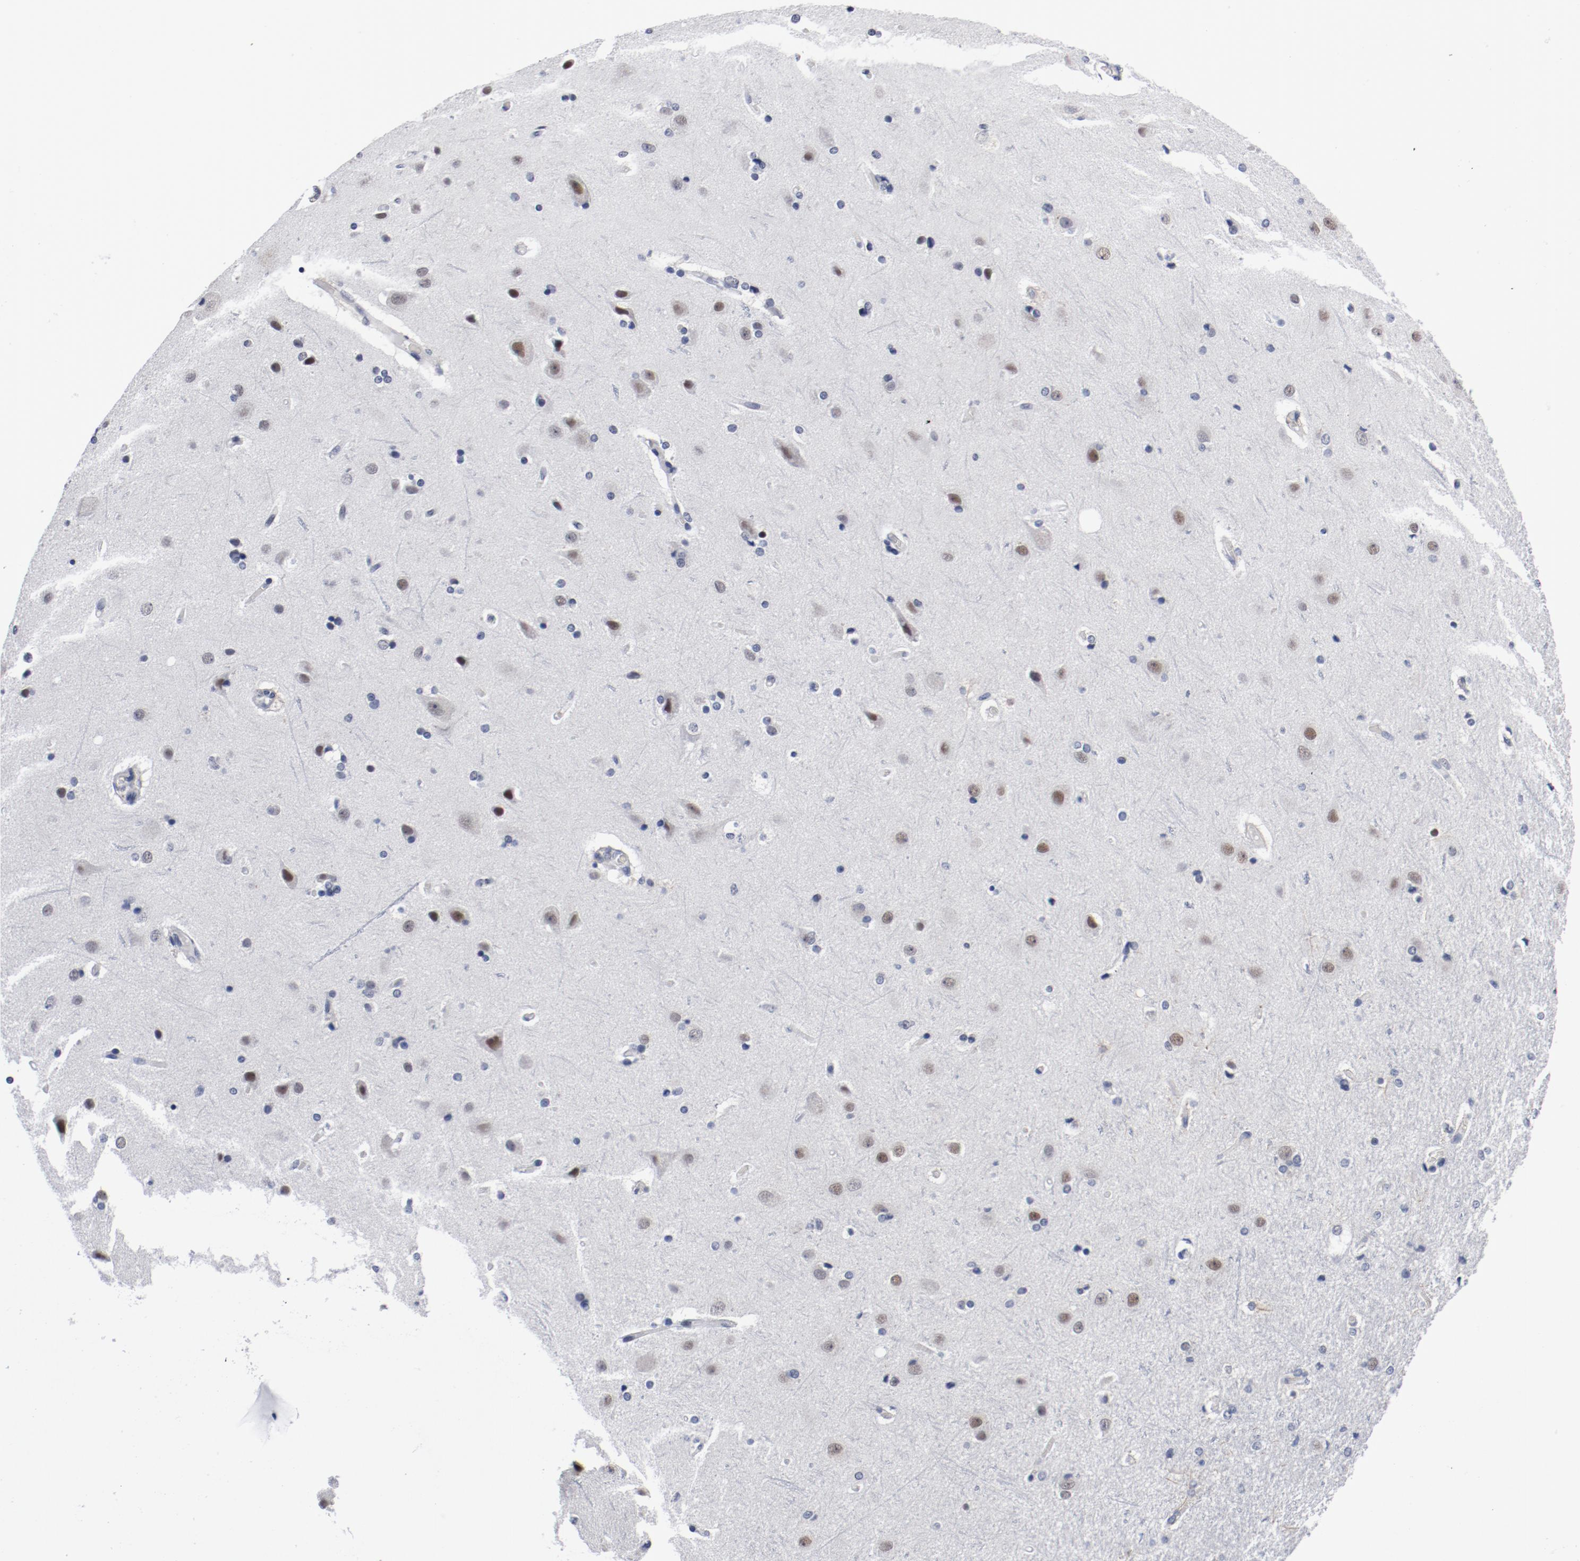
{"staining": {"intensity": "negative", "quantity": "none", "location": "none"}, "tissue": "cerebral cortex", "cell_type": "Endothelial cells", "image_type": "normal", "snomed": [{"axis": "morphology", "description": "Normal tissue, NOS"}, {"axis": "topography", "description": "Cerebral cortex"}], "caption": "The immunohistochemistry histopathology image has no significant positivity in endothelial cells of cerebral cortex.", "gene": "ANKLE2", "patient": {"sex": "male", "age": 62}}